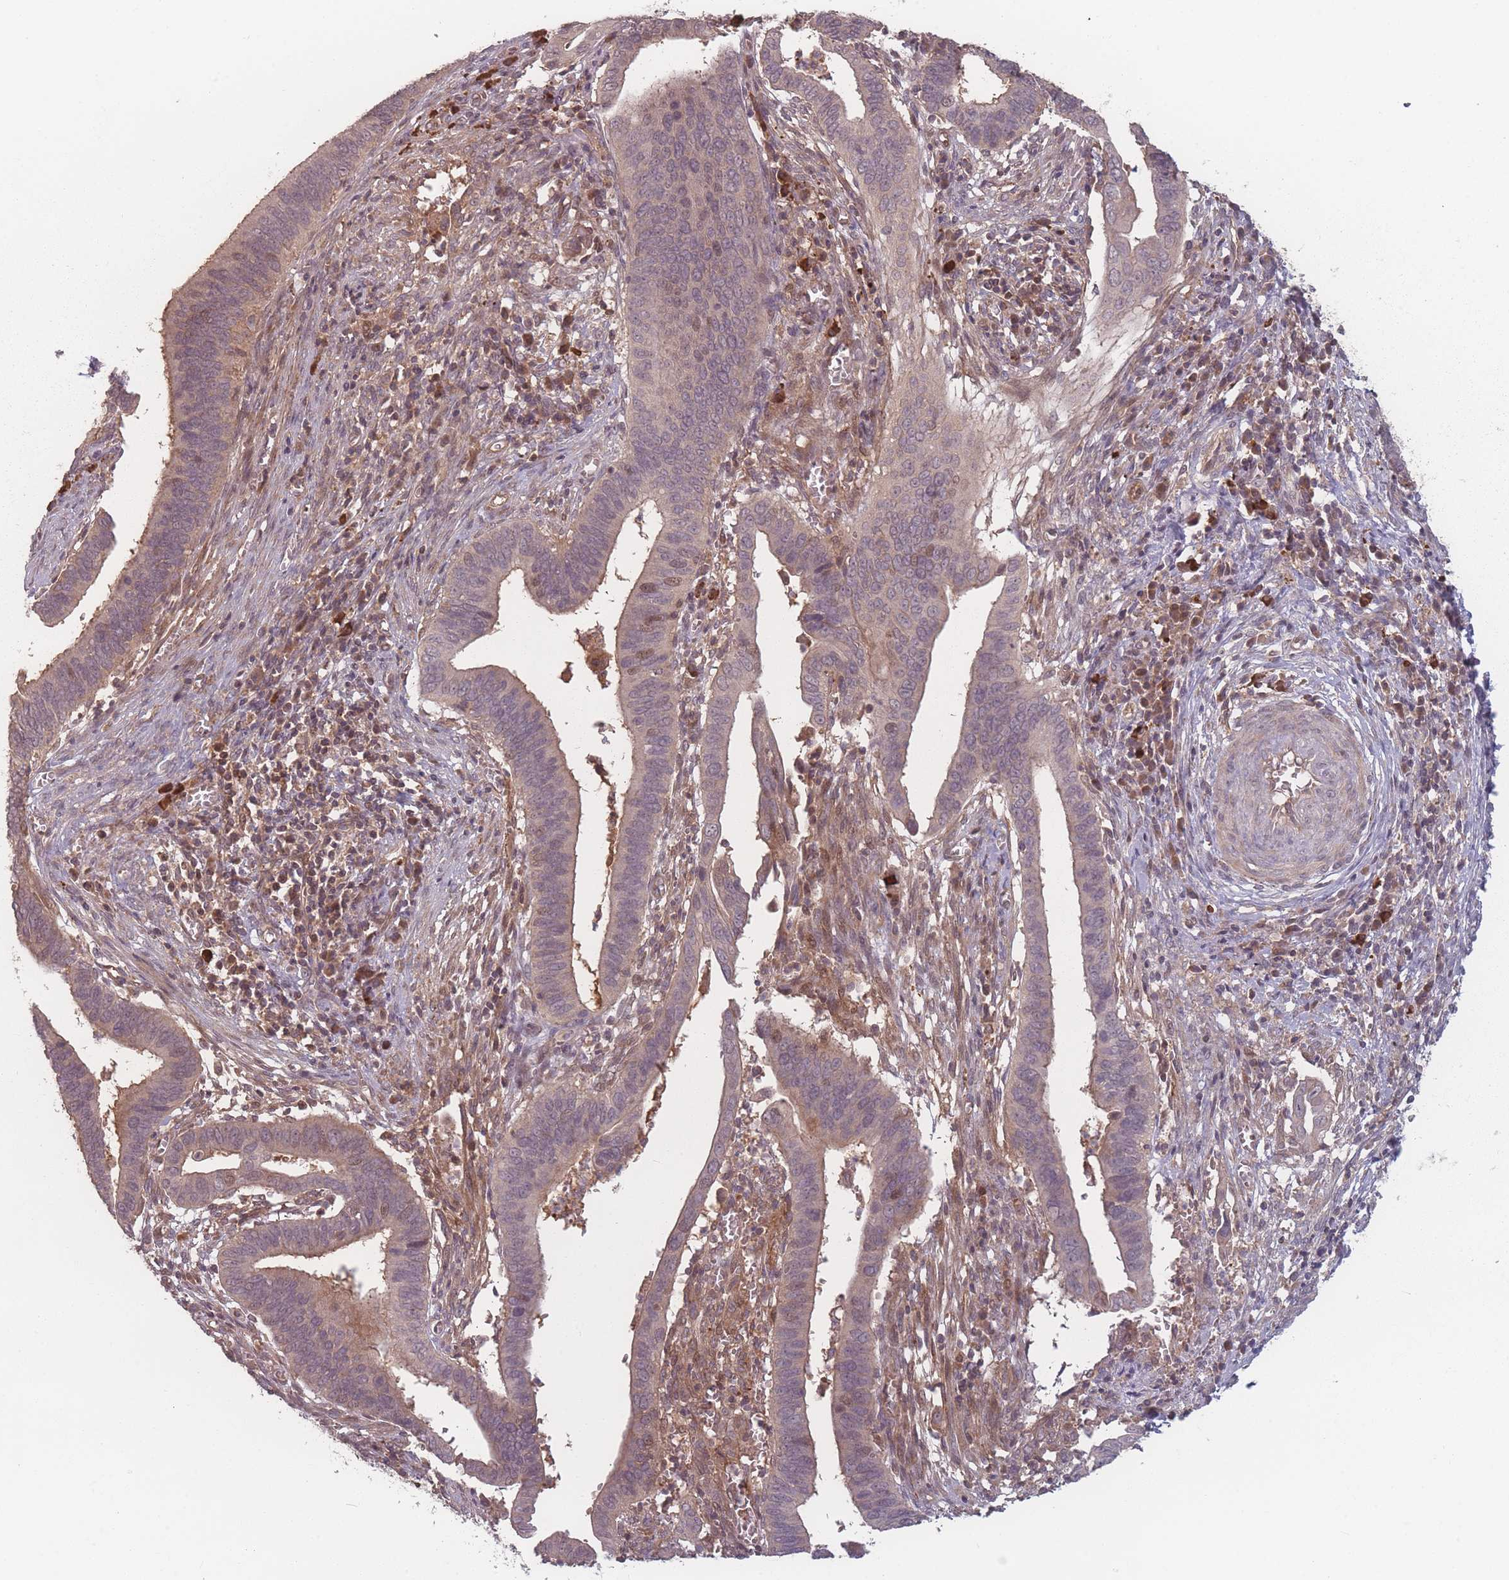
{"staining": {"intensity": "weak", "quantity": "25%-75%", "location": "cytoplasmic/membranous,nuclear"}, "tissue": "cervical cancer", "cell_type": "Tumor cells", "image_type": "cancer", "snomed": [{"axis": "morphology", "description": "Adenocarcinoma, NOS"}, {"axis": "topography", "description": "Cervix"}], "caption": "IHC of human adenocarcinoma (cervical) demonstrates low levels of weak cytoplasmic/membranous and nuclear expression in about 25%-75% of tumor cells.", "gene": "HAGH", "patient": {"sex": "female", "age": 42}}